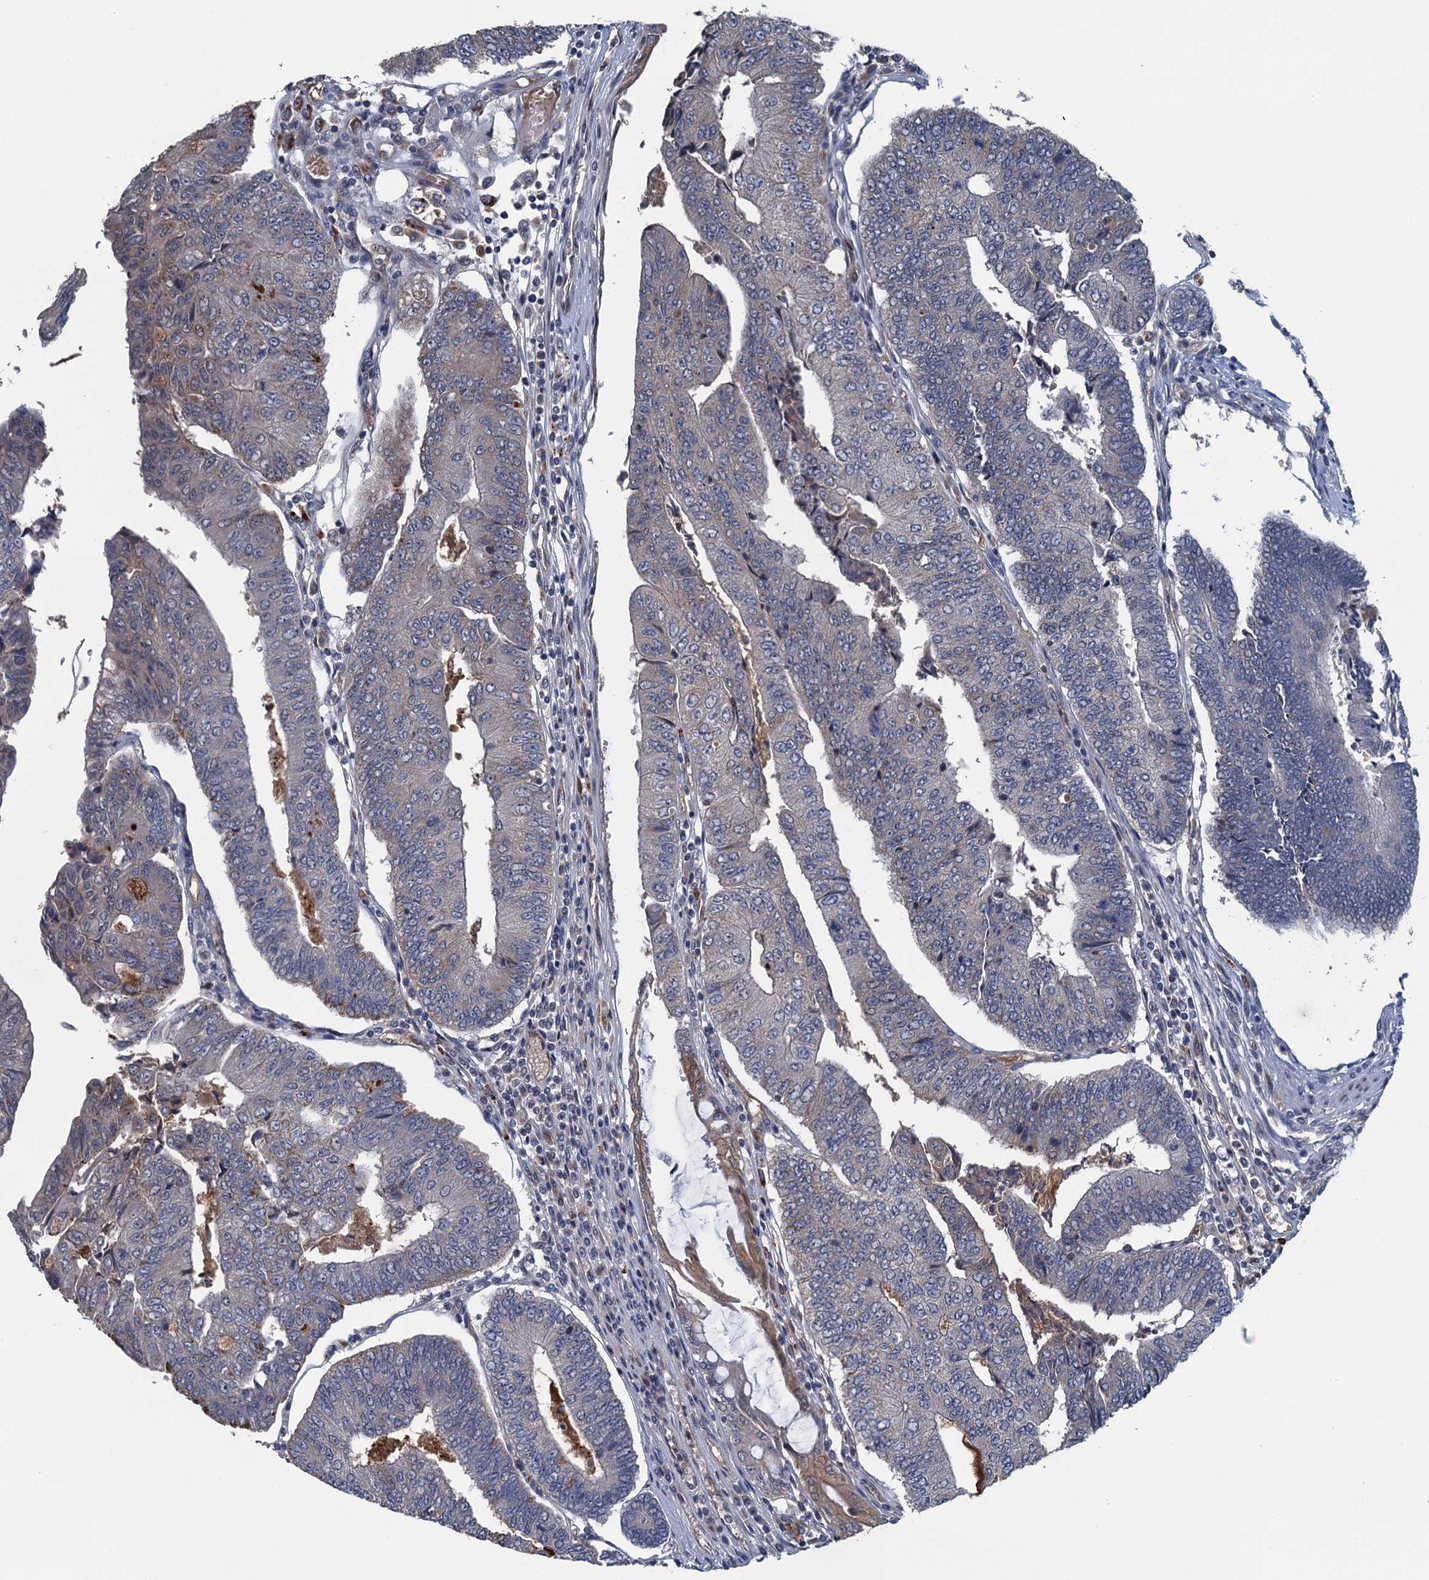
{"staining": {"intensity": "weak", "quantity": "<25%", "location": "cytoplasmic/membranous"}, "tissue": "colorectal cancer", "cell_type": "Tumor cells", "image_type": "cancer", "snomed": [{"axis": "morphology", "description": "Adenocarcinoma, NOS"}, {"axis": "topography", "description": "Colon"}], "caption": "Immunohistochemistry photomicrograph of neoplastic tissue: human colorectal cancer stained with DAB (3,3'-diaminobenzidine) demonstrates no significant protein positivity in tumor cells.", "gene": "KBTBD8", "patient": {"sex": "female", "age": 67}}